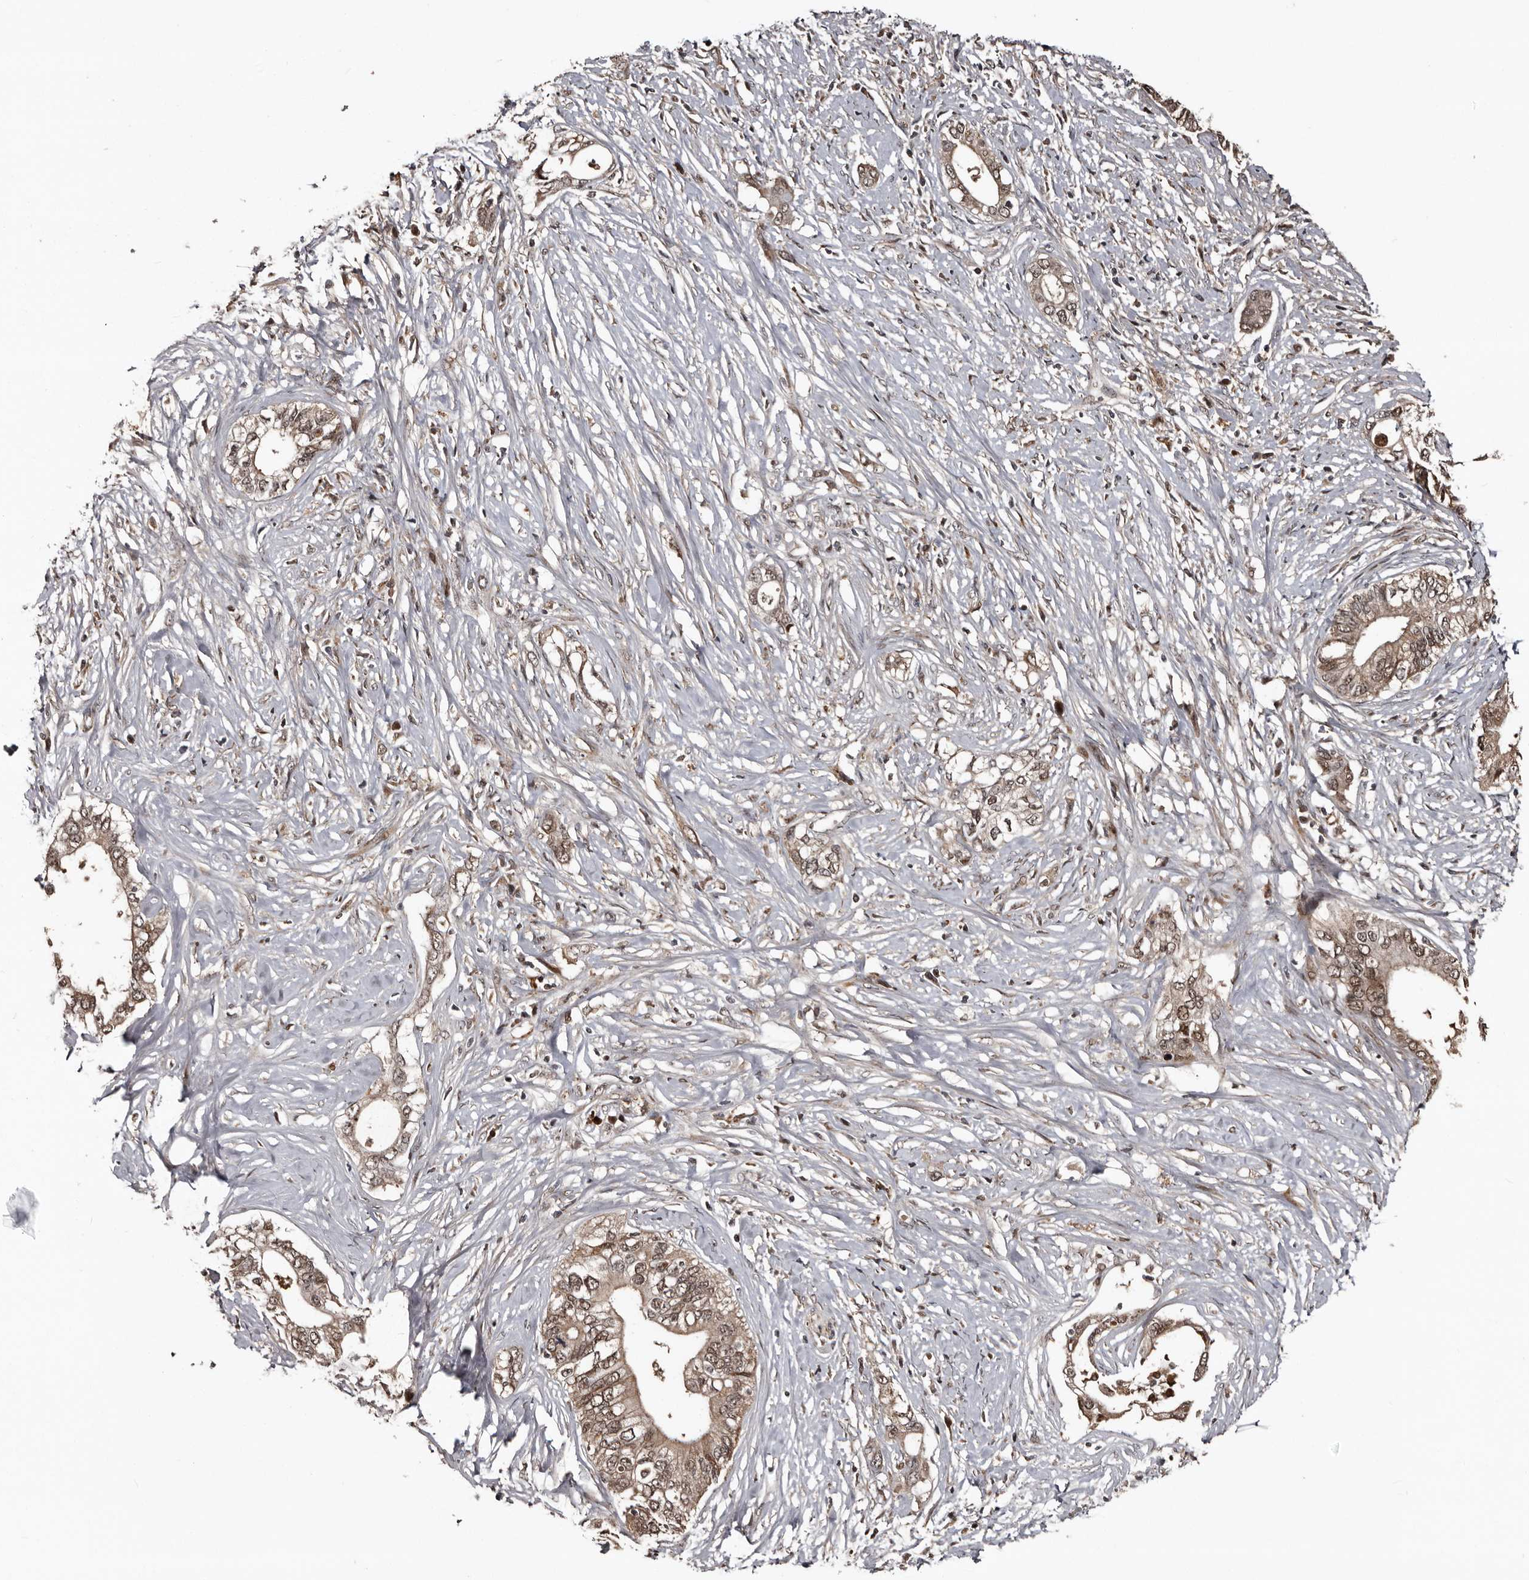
{"staining": {"intensity": "moderate", "quantity": ">75%", "location": "cytoplasmic/membranous,nuclear"}, "tissue": "pancreatic cancer", "cell_type": "Tumor cells", "image_type": "cancer", "snomed": [{"axis": "morphology", "description": "Normal tissue, NOS"}, {"axis": "morphology", "description": "Adenocarcinoma, NOS"}, {"axis": "topography", "description": "Pancreas"}, {"axis": "topography", "description": "Peripheral nerve tissue"}], "caption": "Approximately >75% of tumor cells in human adenocarcinoma (pancreatic) demonstrate moderate cytoplasmic/membranous and nuclear protein staining as visualized by brown immunohistochemical staining.", "gene": "SERTAD4", "patient": {"sex": "male", "age": 59}}